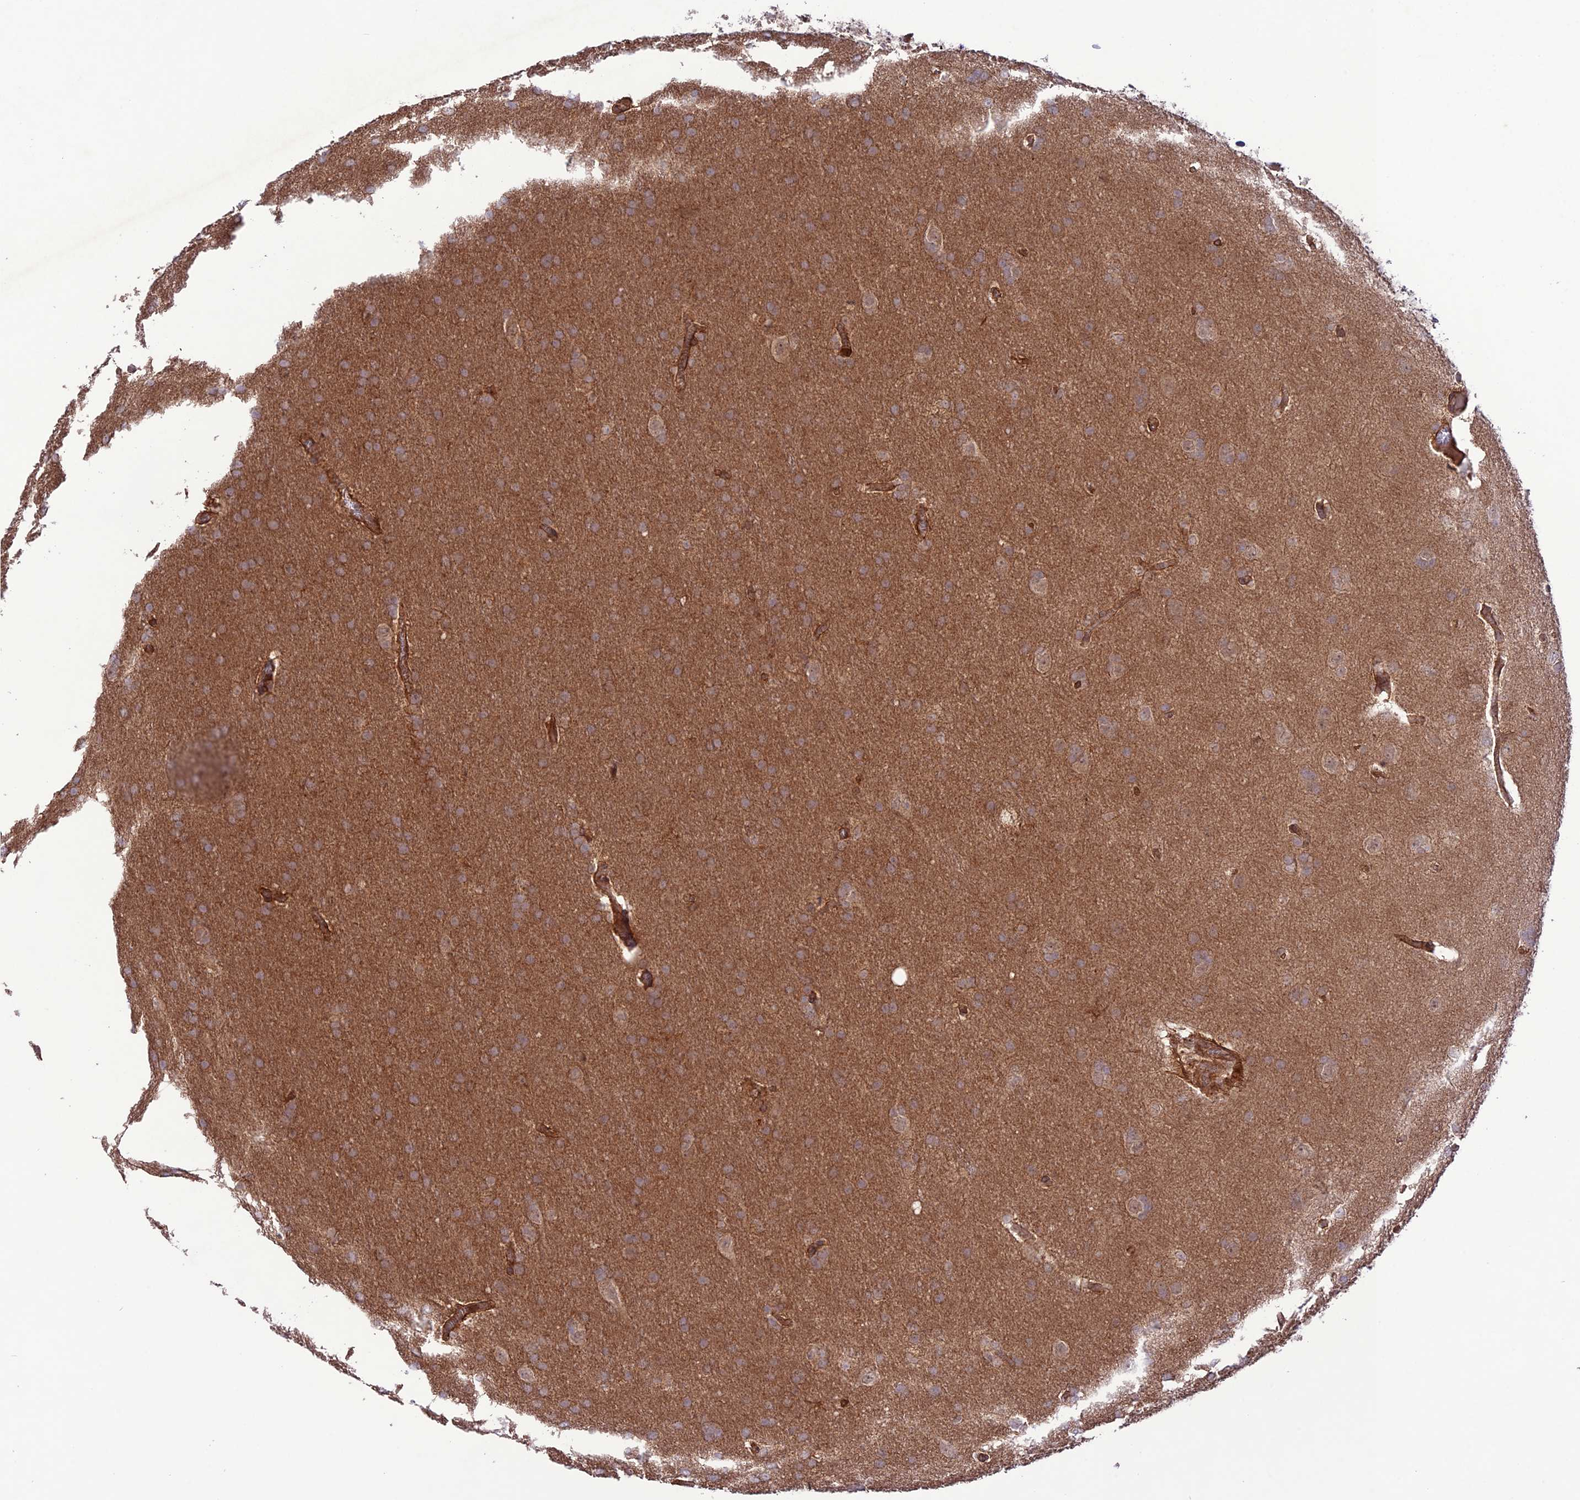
{"staining": {"intensity": "weak", "quantity": "25%-75%", "location": "cytoplasmic/membranous"}, "tissue": "glioma", "cell_type": "Tumor cells", "image_type": "cancer", "snomed": [{"axis": "morphology", "description": "Glioma, malignant, Low grade"}, {"axis": "topography", "description": "Brain"}], "caption": "The image demonstrates a brown stain indicating the presence of a protein in the cytoplasmic/membranous of tumor cells in low-grade glioma (malignant).", "gene": "FCHSD1", "patient": {"sex": "female", "age": 32}}